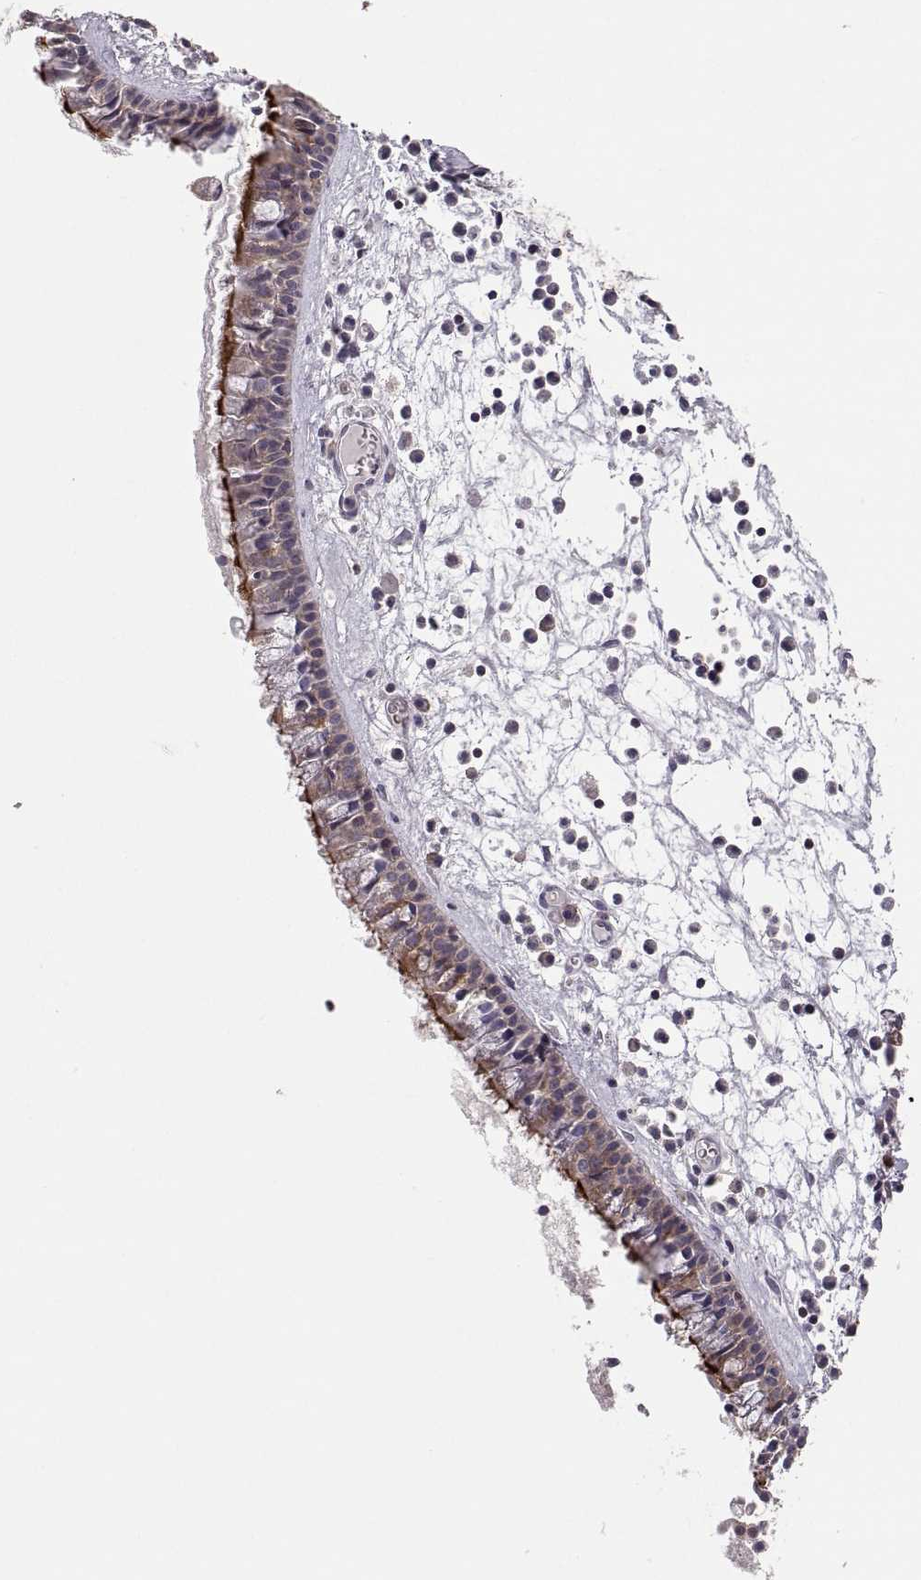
{"staining": {"intensity": "strong", "quantity": "25%-75%", "location": "cytoplasmic/membranous"}, "tissue": "nasopharynx", "cell_type": "Respiratory epithelial cells", "image_type": "normal", "snomed": [{"axis": "morphology", "description": "Normal tissue, NOS"}, {"axis": "topography", "description": "Nasopharynx"}], "caption": "Immunohistochemical staining of normal nasopharynx demonstrates strong cytoplasmic/membranous protein positivity in approximately 25%-75% of respiratory epithelial cells.", "gene": "EZR", "patient": {"sex": "female", "age": 47}}